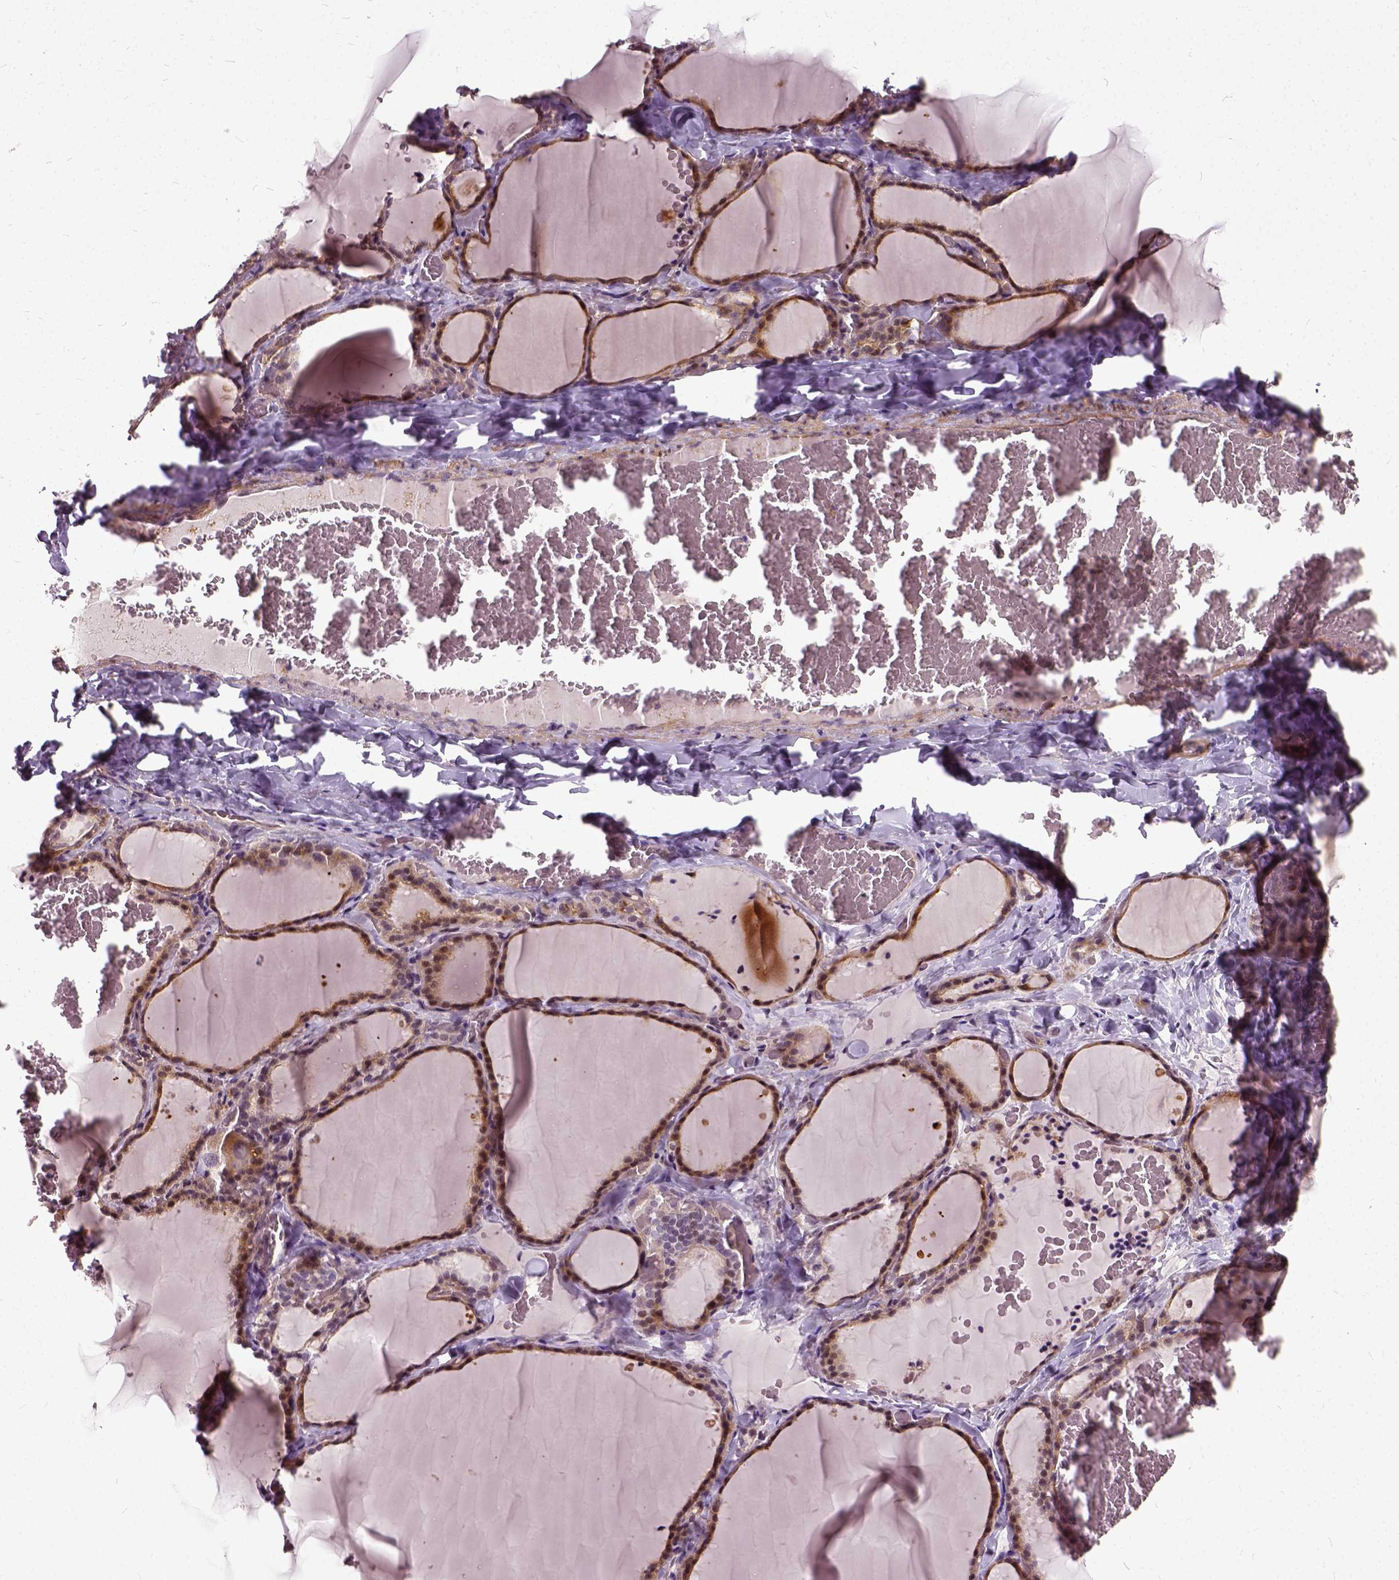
{"staining": {"intensity": "moderate", "quantity": ">75%", "location": "cytoplasmic/membranous"}, "tissue": "thyroid gland", "cell_type": "Glandular cells", "image_type": "normal", "snomed": [{"axis": "morphology", "description": "Normal tissue, NOS"}, {"axis": "topography", "description": "Thyroid gland"}], "caption": "Approximately >75% of glandular cells in unremarkable thyroid gland reveal moderate cytoplasmic/membranous protein staining as visualized by brown immunohistochemical staining.", "gene": "ILRUN", "patient": {"sex": "female", "age": 22}}